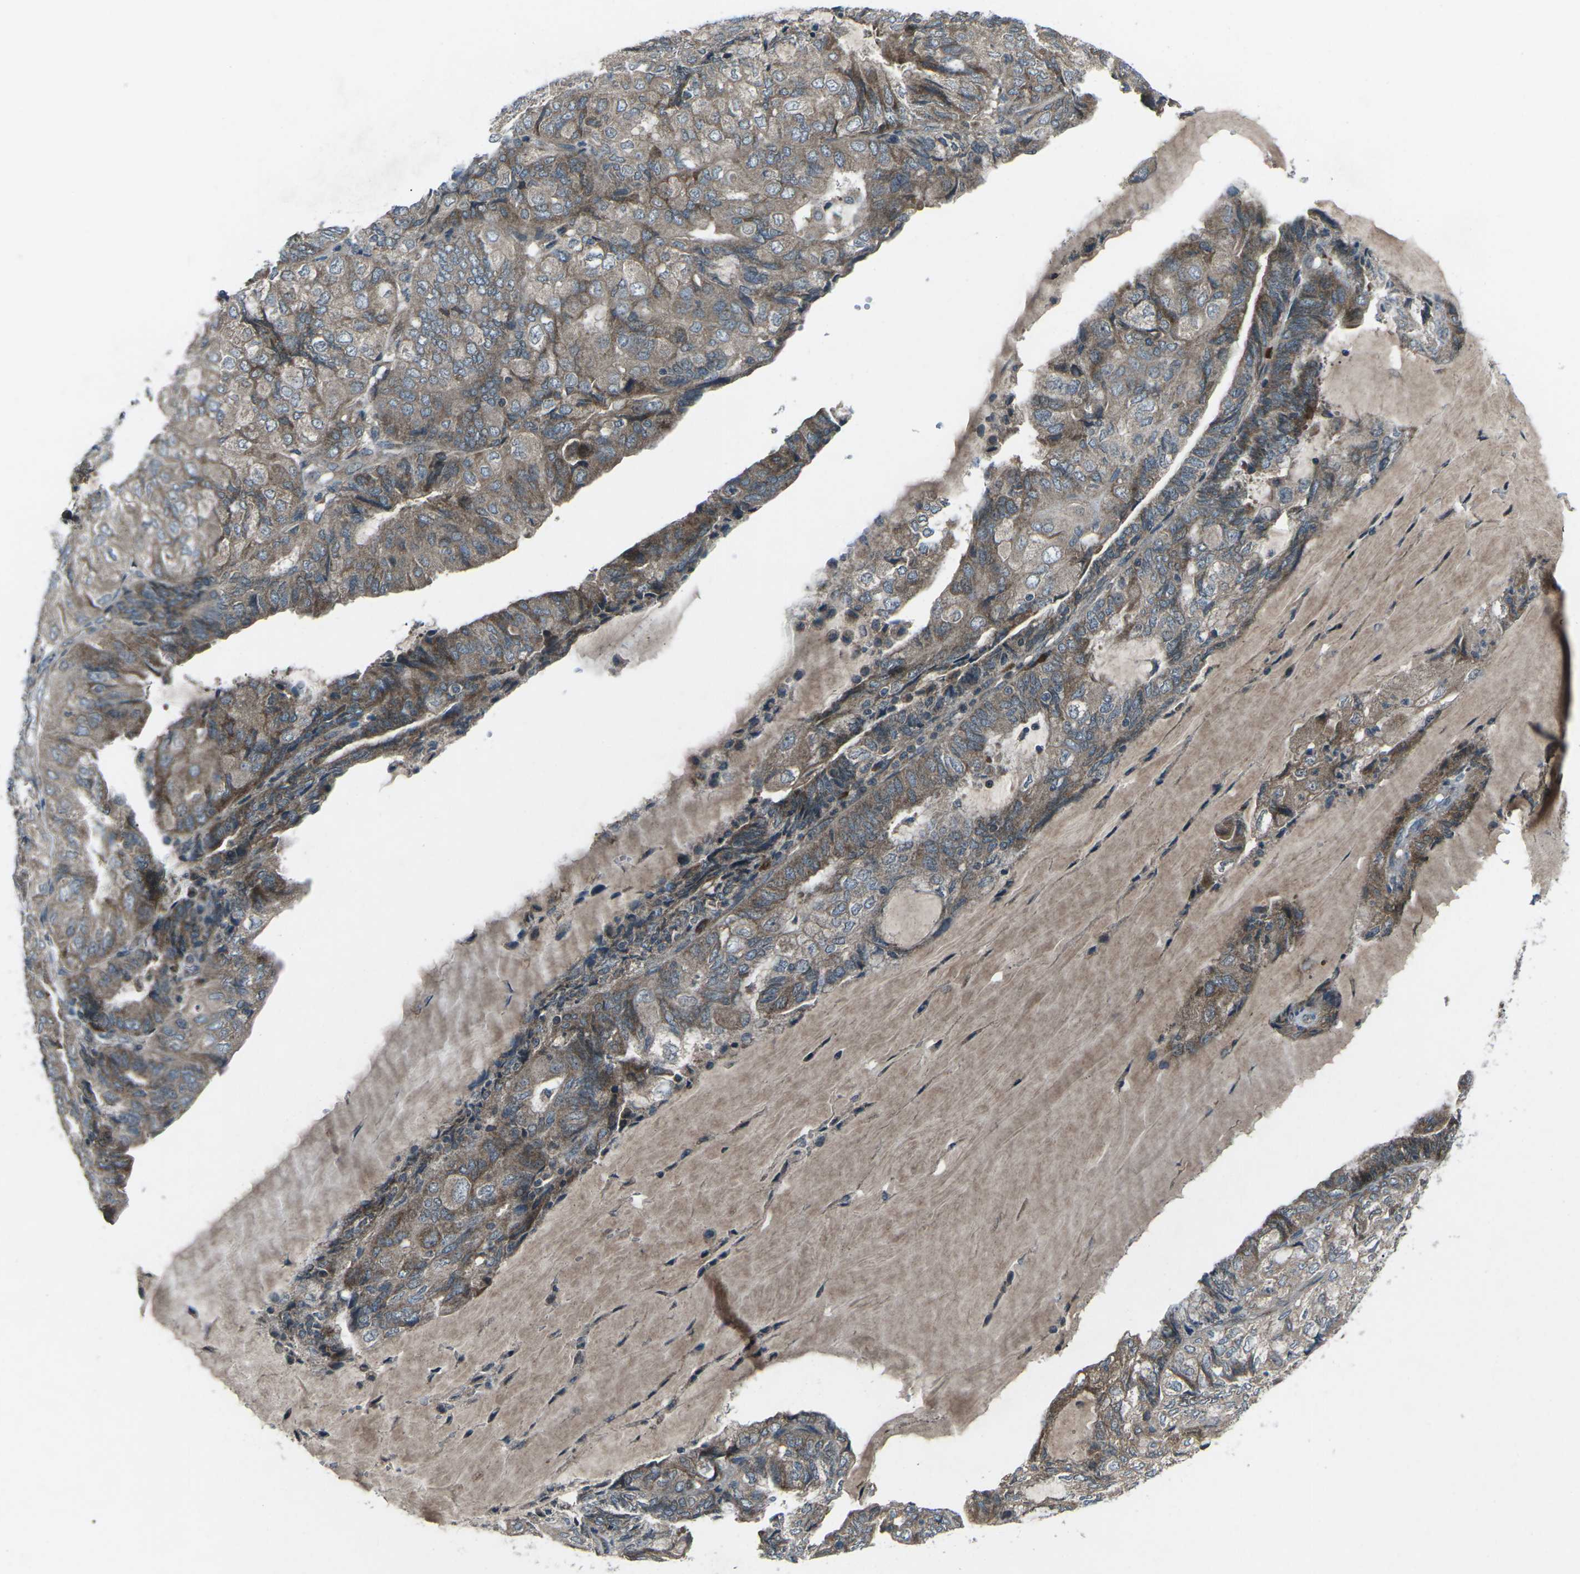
{"staining": {"intensity": "moderate", "quantity": ">75%", "location": "cytoplasmic/membranous"}, "tissue": "endometrial cancer", "cell_type": "Tumor cells", "image_type": "cancer", "snomed": [{"axis": "morphology", "description": "Adenocarcinoma, NOS"}, {"axis": "topography", "description": "Endometrium"}], "caption": "Adenocarcinoma (endometrial) stained with DAB IHC displays medium levels of moderate cytoplasmic/membranous staining in about >75% of tumor cells.", "gene": "CDK16", "patient": {"sex": "female", "age": 81}}